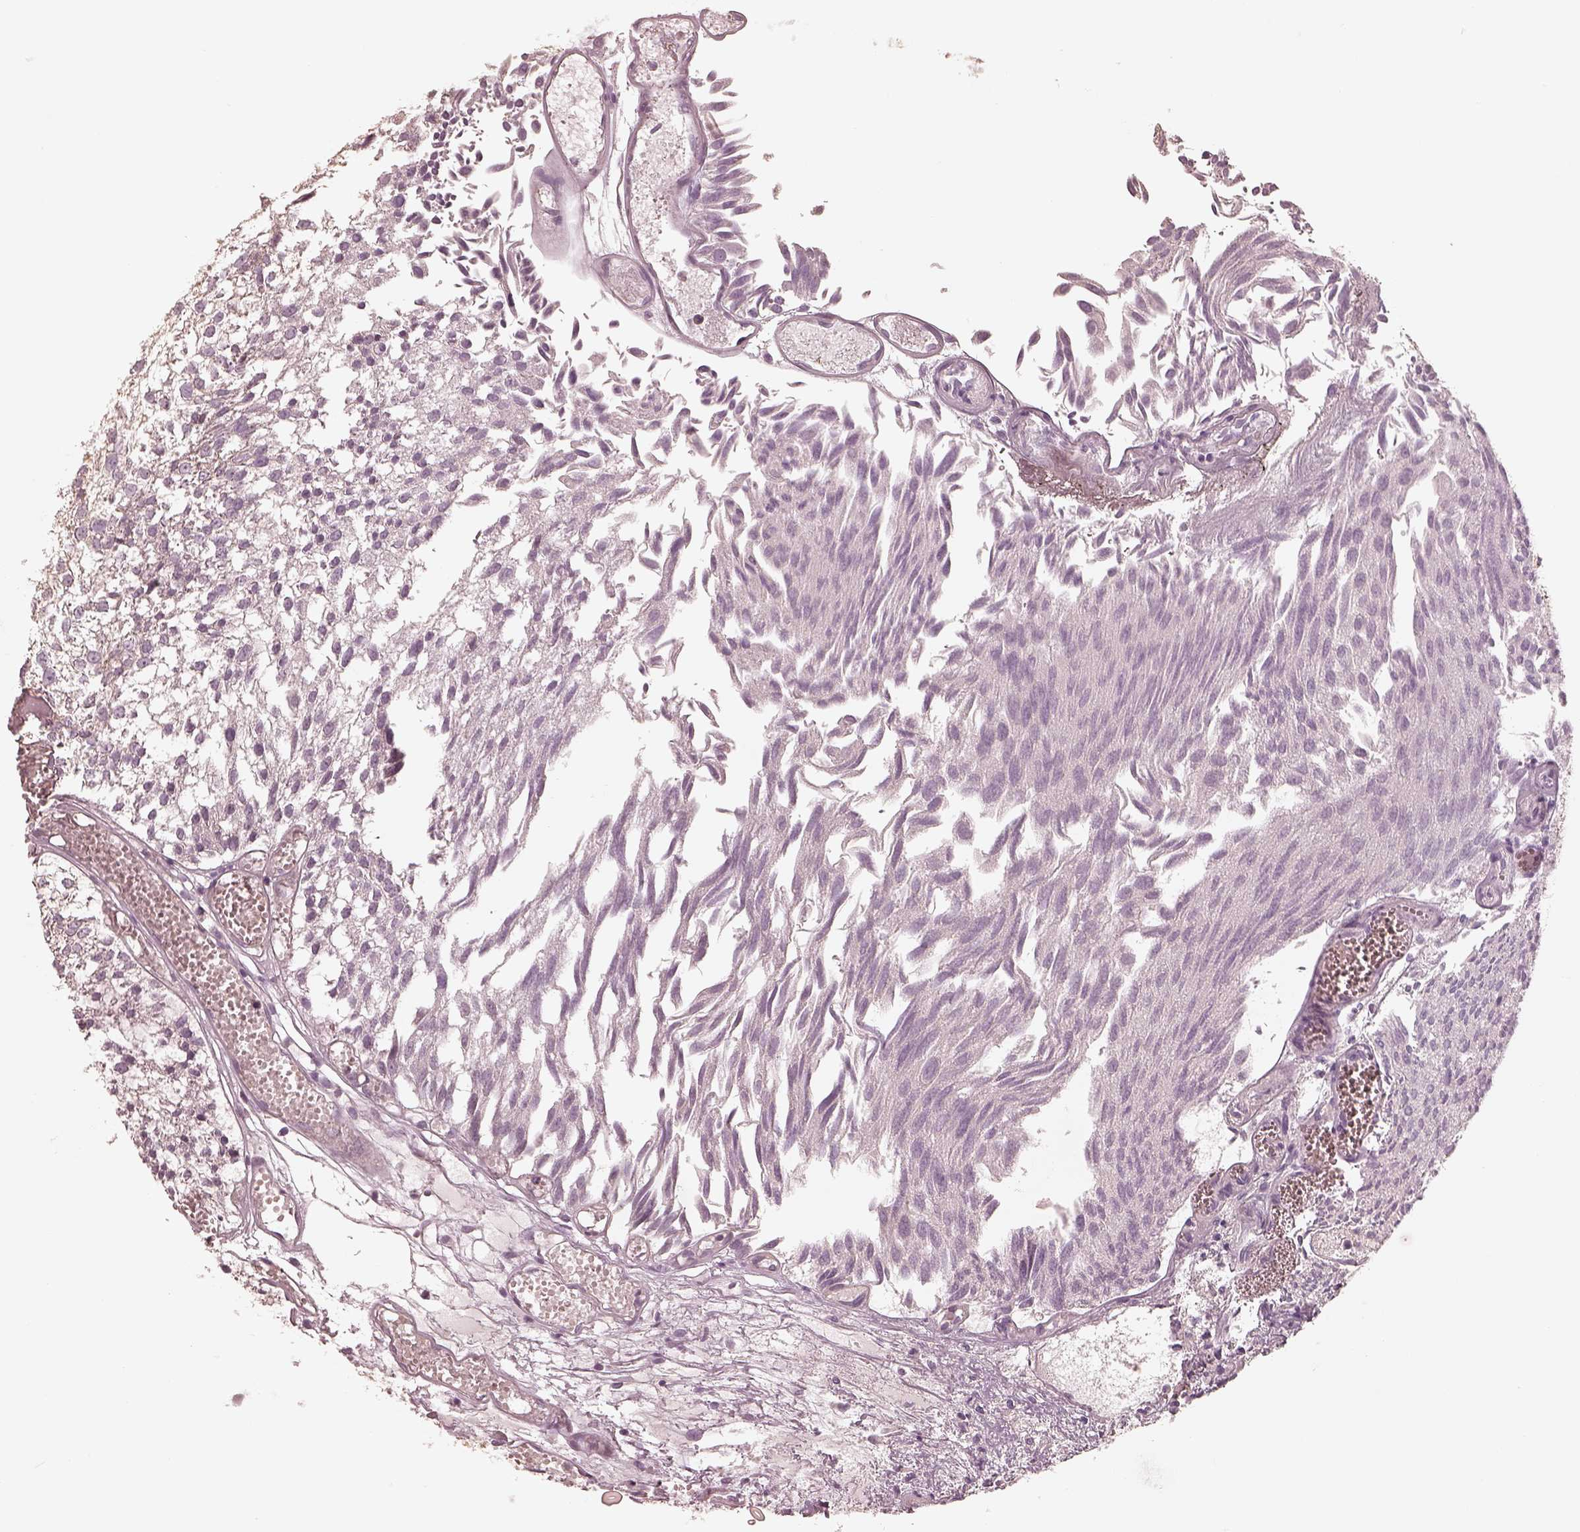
{"staining": {"intensity": "negative", "quantity": "none", "location": "none"}, "tissue": "urothelial cancer", "cell_type": "Tumor cells", "image_type": "cancer", "snomed": [{"axis": "morphology", "description": "Urothelial carcinoma, Low grade"}, {"axis": "topography", "description": "Urinary bladder"}], "caption": "A high-resolution micrograph shows immunohistochemistry (IHC) staining of urothelial cancer, which reveals no significant staining in tumor cells.", "gene": "KIF5C", "patient": {"sex": "male", "age": 79}}